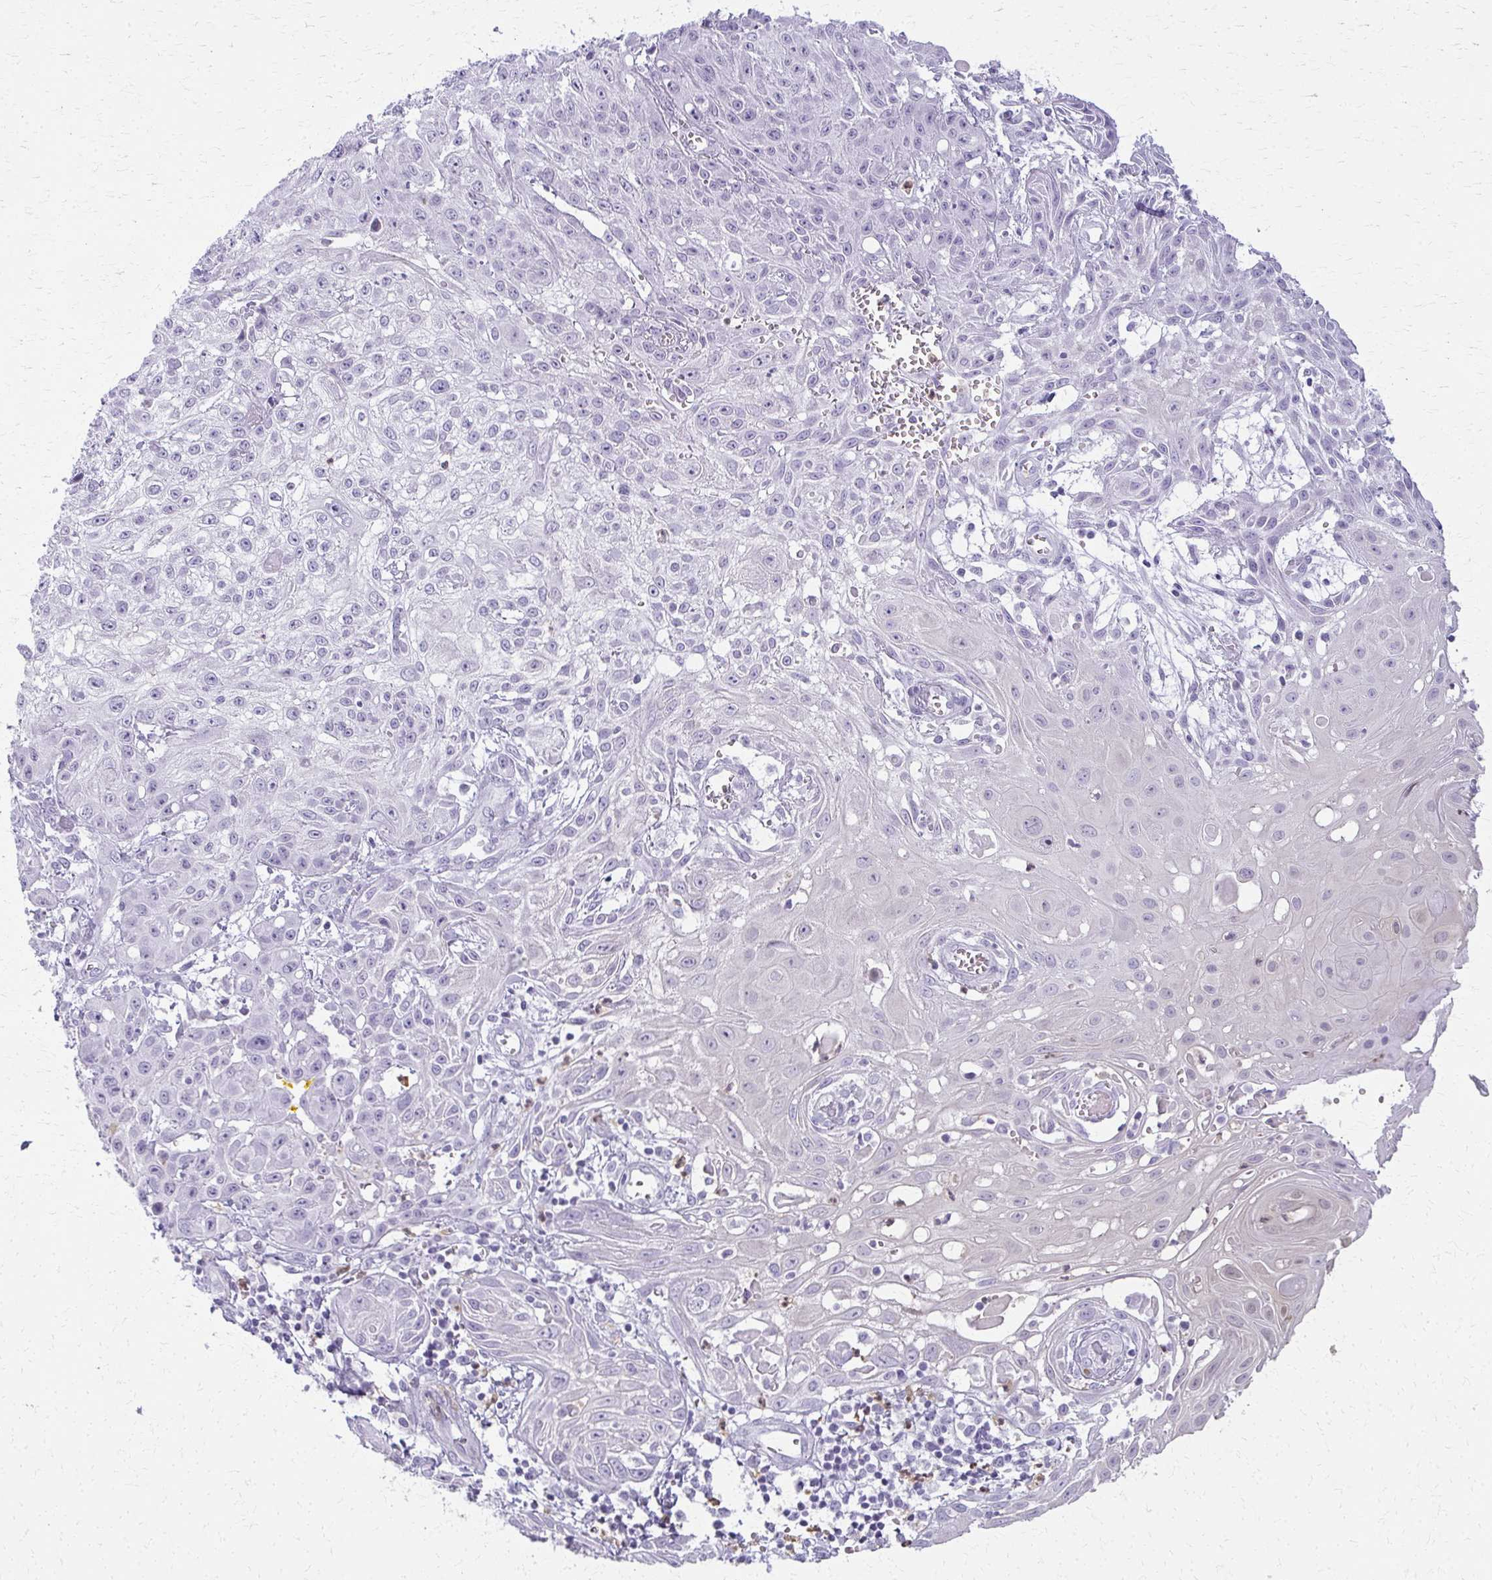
{"staining": {"intensity": "negative", "quantity": "none", "location": "none"}, "tissue": "skin cancer", "cell_type": "Tumor cells", "image_type": "cancer", "snomed": [{"axis": "morphology", "description": "Squamous cell carcinoma, NOS"}, {"axis": "topography", "description": "Skin"}, {"axis": "topography", "description": "Vulva"}], "caption": "Image shows no protein positivity in tumor cells of skin squamous cell carcinoma tissue.", "gene": "CA3", "patient": {"sex": "female", "age": 71}}